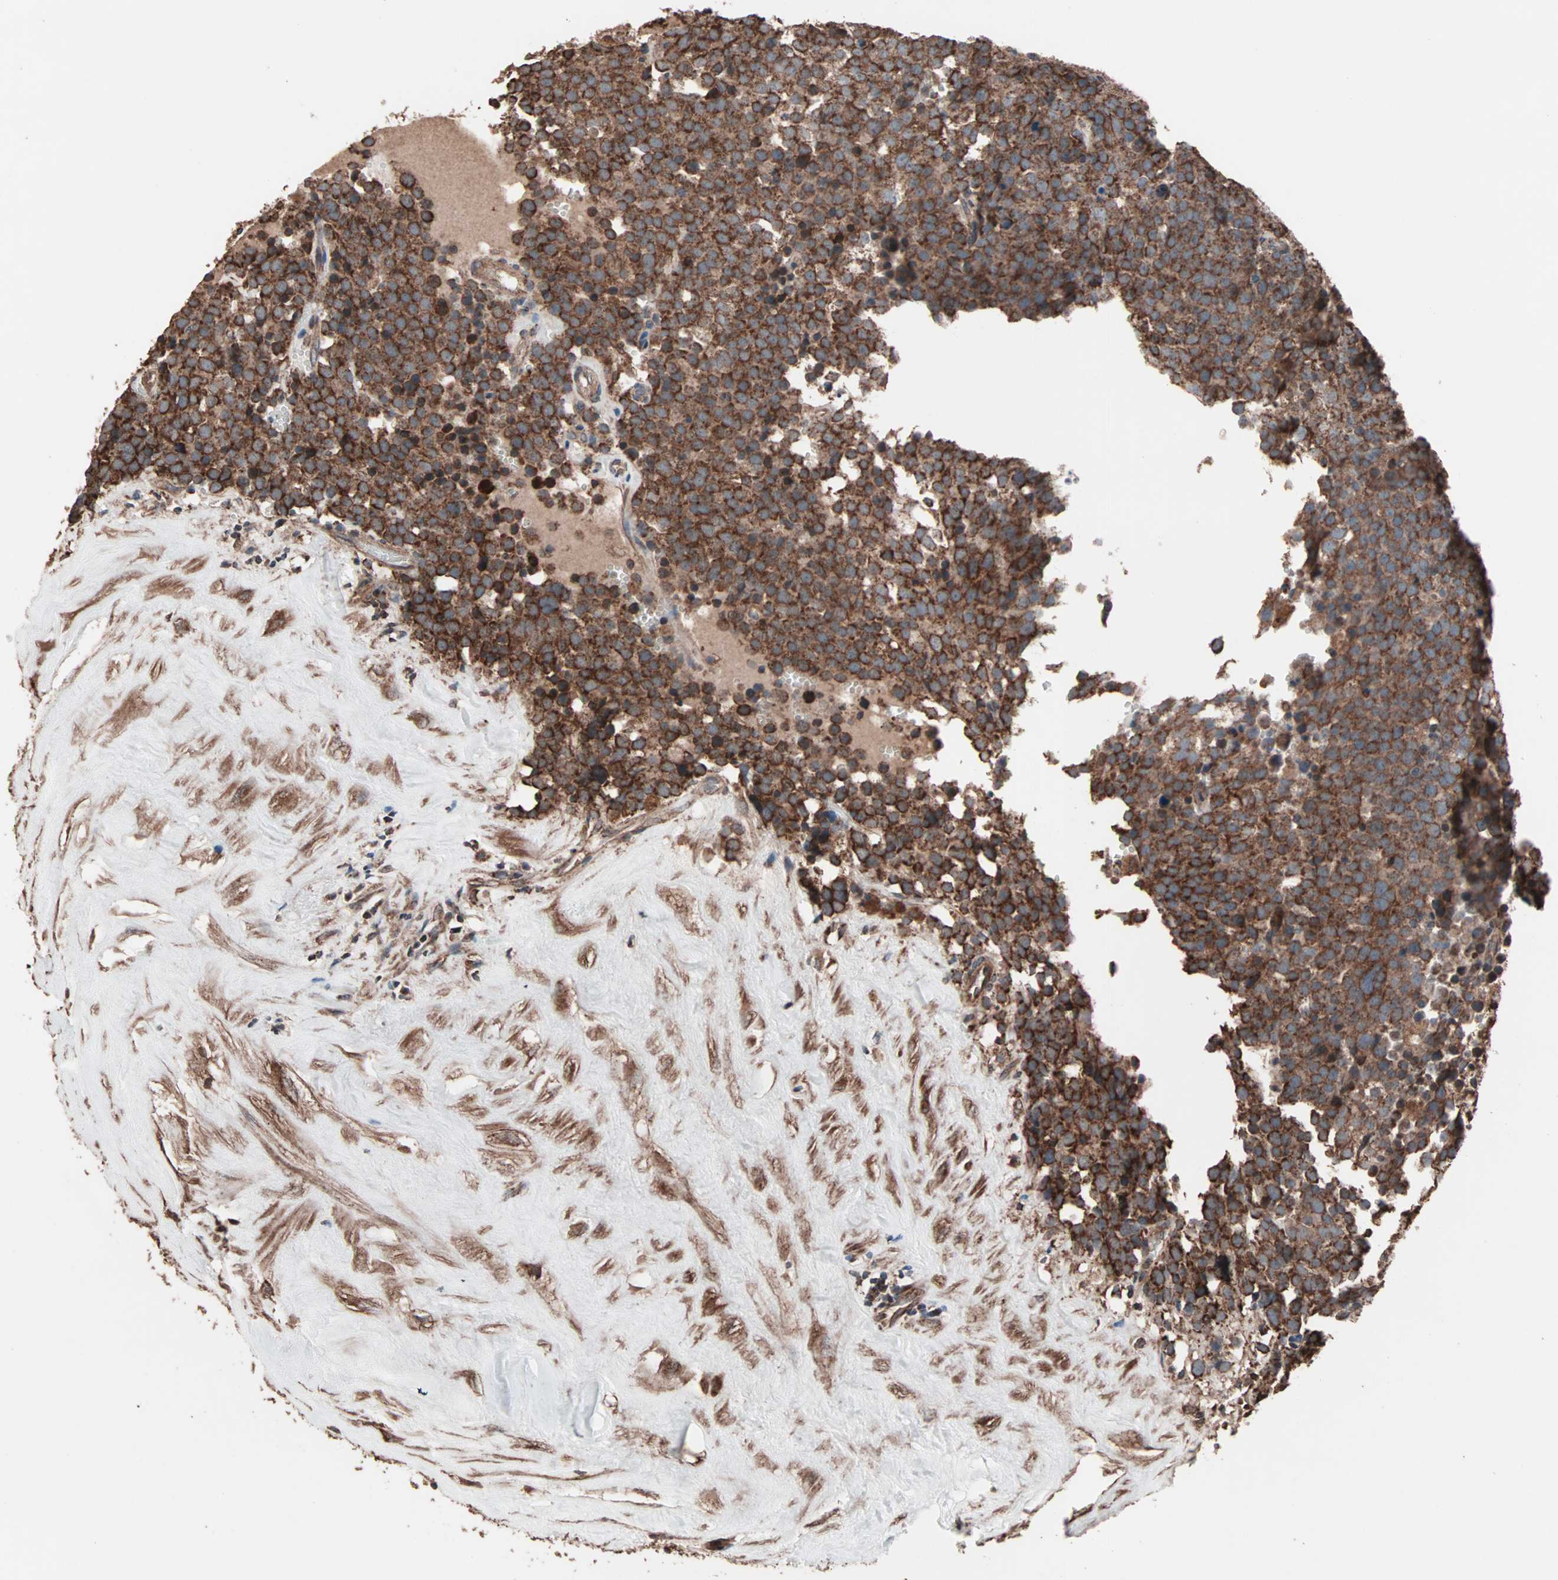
{"staining": {"intensity": "strong", "quantity": ">75%", "location": "cytoplasmic/membranous"}, "tissue": "testis cancer", "cell_type": "Tumor cells", "image_type": "cancer", "snomed": [{"axis": "morphology", "description": "Seminoma, NOS"}, {"axis": "topography", "description": "Testis"}], "caption": "Seminoma (testis) was stained to show a protein in brown. There is high levels of strong cytoplasmic/membranous expression in about >75% of tumor cells.", "gene": "MRPL2", "patient": {"sex": "male", "age": 71}}